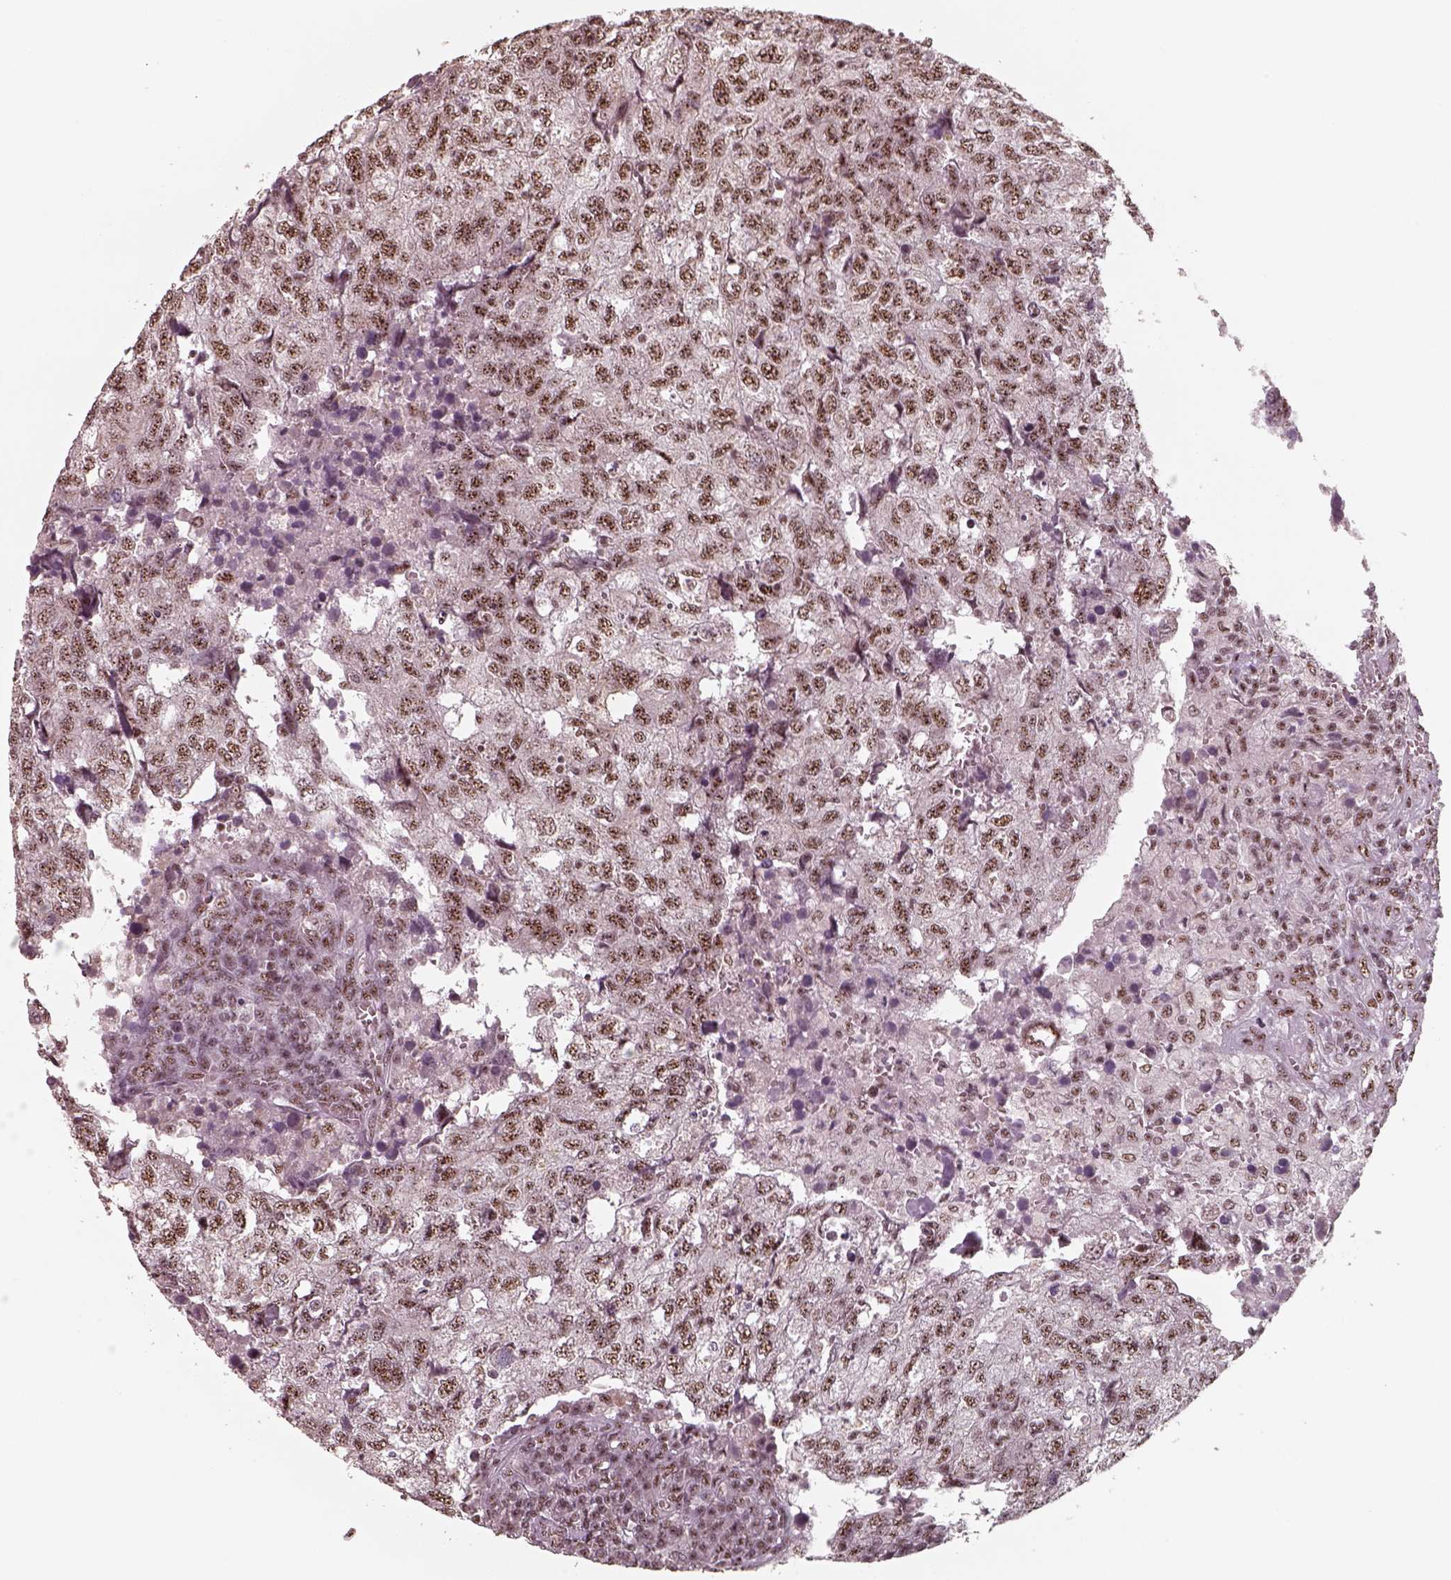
{"staining": {"intensity": "moderate", "quantity": ">75%", "location": "nuclear"}, "tissue": "breast cancer", "cell_type": "Tumor cells", "image_type": "cancer", "snomed": [{"axis": "morphology", "description": "Duct carcinoma"}, {"axis": "topography", "description": "Breast"}], "caption": "Immunohistochemistry (IHC) of breast cancer (invasive ductal carcinoma) shows medium levels of moderate nuclear expression in approximately >75% of tumor cells.", "gene": "ATXN7L3", "patient": {"sex": "female", "age": 30}}